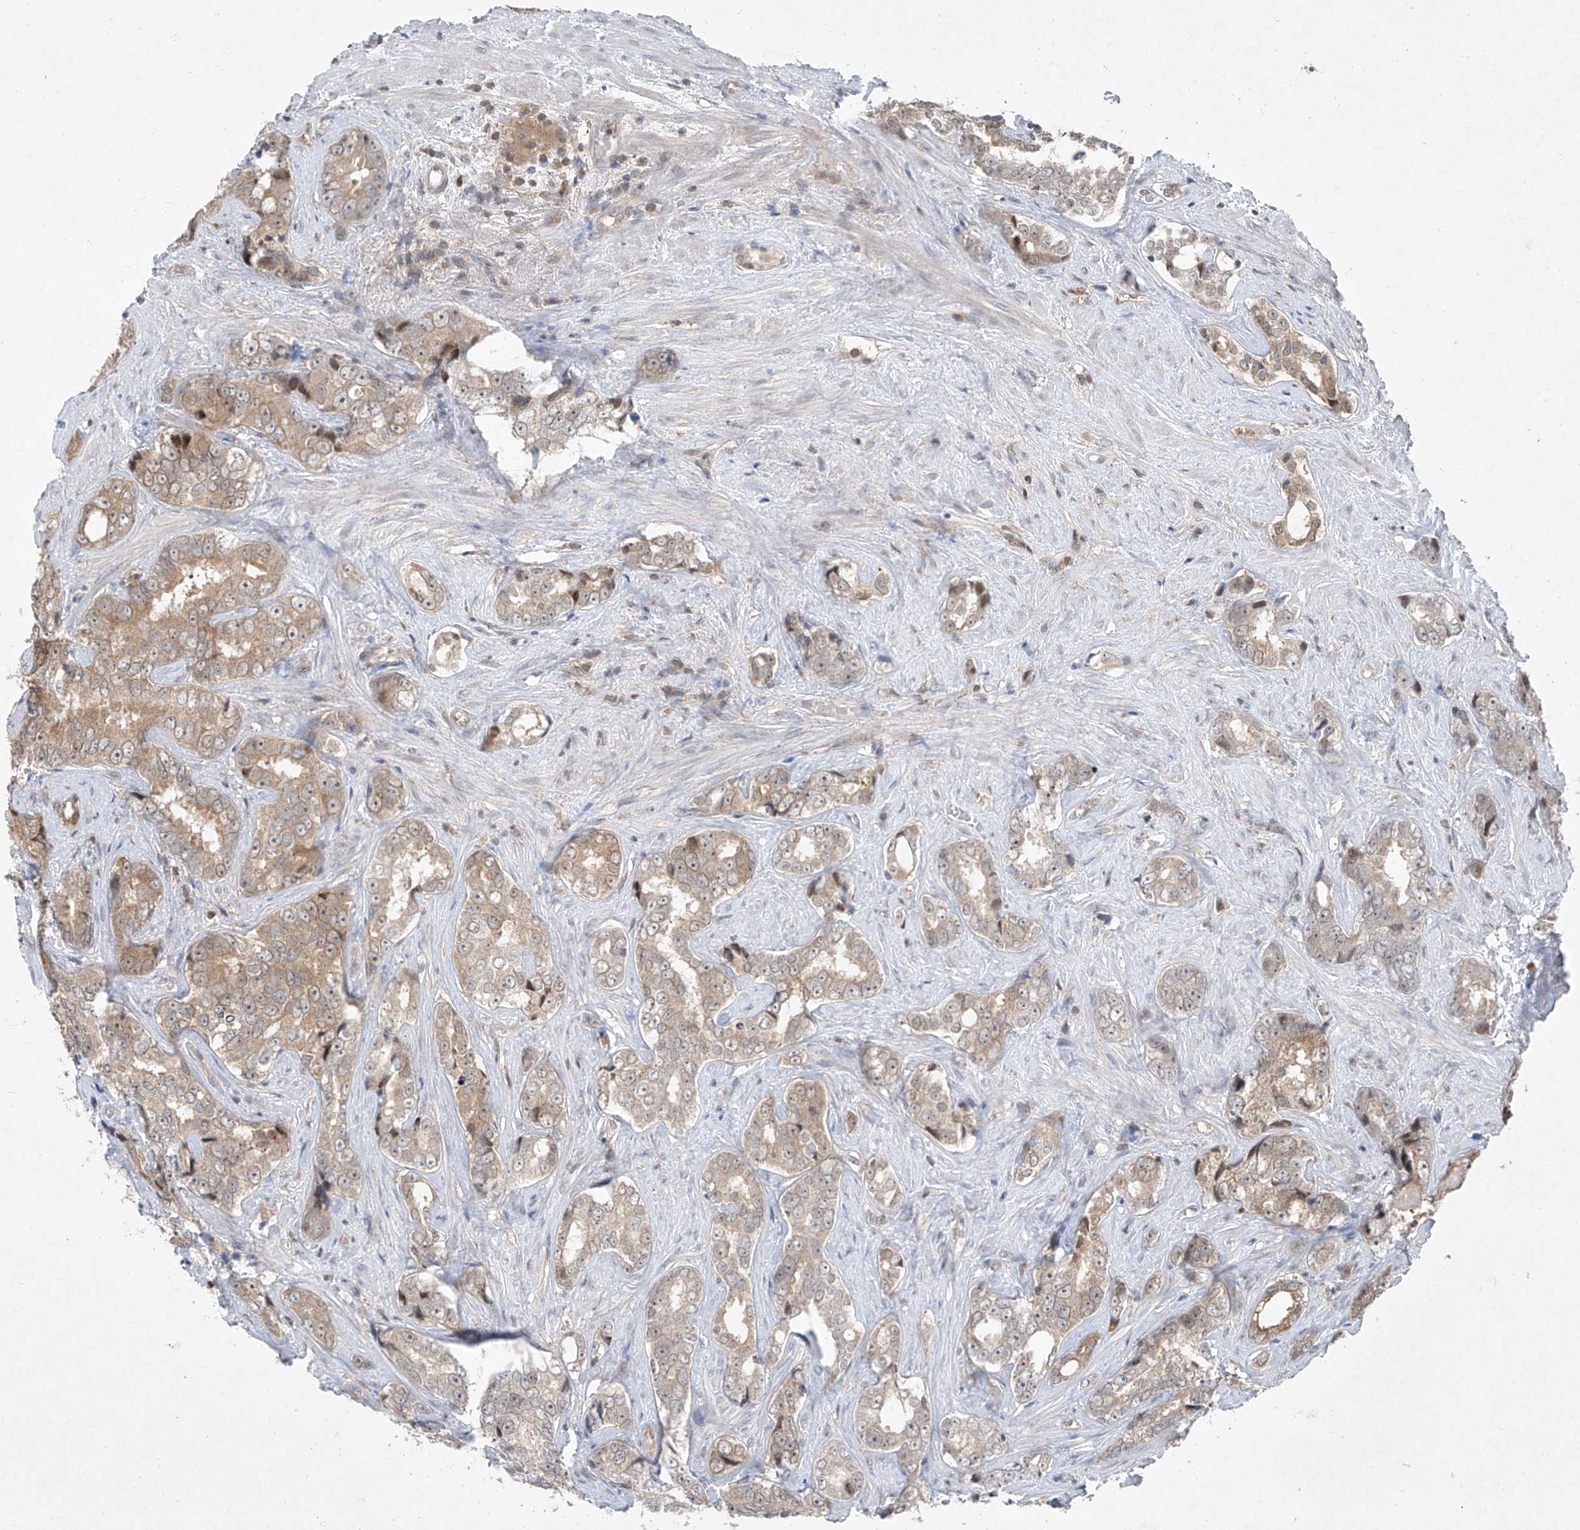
{"staining": {"intensity": "weak", "quantity": "25%-75%", "location": "cytoplasmic/membranous"}, "tissue": "prostate cancer", "cell_type": "Tumor cells", "image_type": "cancer", "snomed": [{"axis": "morphology", "description": "Adenocarcinoma, High grade"}, {"axis": "topography", "description": "Prostate"}], "caption": "High-grade adenocarcinoma (prostate) tissue shows weak cytoplasmic/membranous expression in about 25%-75% of tumor cells", "gene": "ZNF358", "patient": {"sex": "male", "age": 66}}